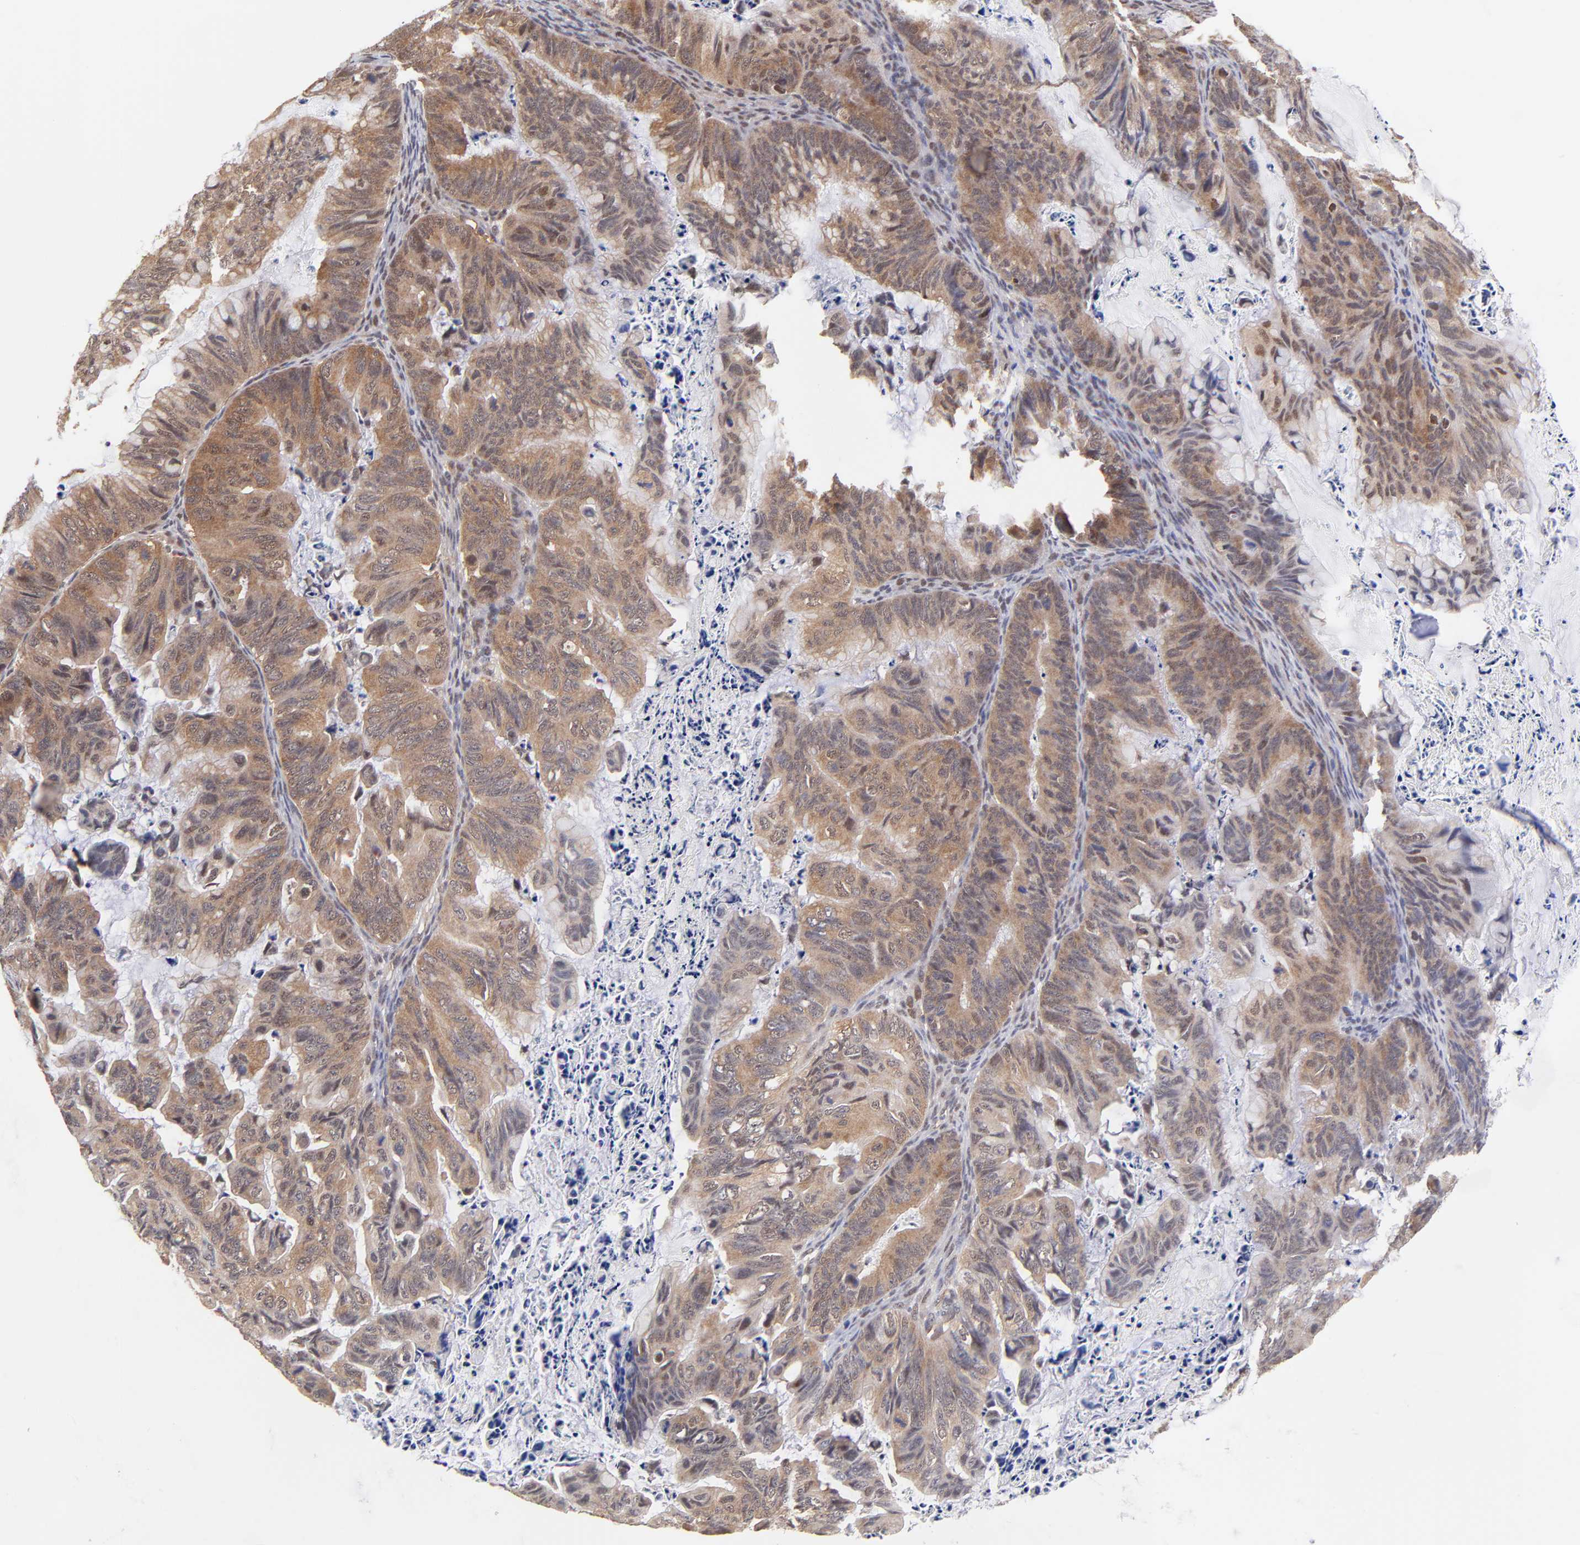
{"staining": {"intensity": "moderate", "quantity": ">75%", "location": "cytoplasmic/membranous"}, "tissue": "ovarian cancer", "cell_type": "Tumor cells", "image_type": "cancer", "snomed": [{"axis": "morphology", "description": "Cystadenocarcinoma, mucinous, NOS"}, {"axis": "topography", "description": "Ovary"}], "caption": "Ovarian mucinous cystadenocarcinoma stained for a protein (brown) demonstrates moderate cytoplasmic/membranous positive positivity in about >75% of tumor cells.", "gene": "PSMC4", "patient": {"sex": "female", "age": 36}}